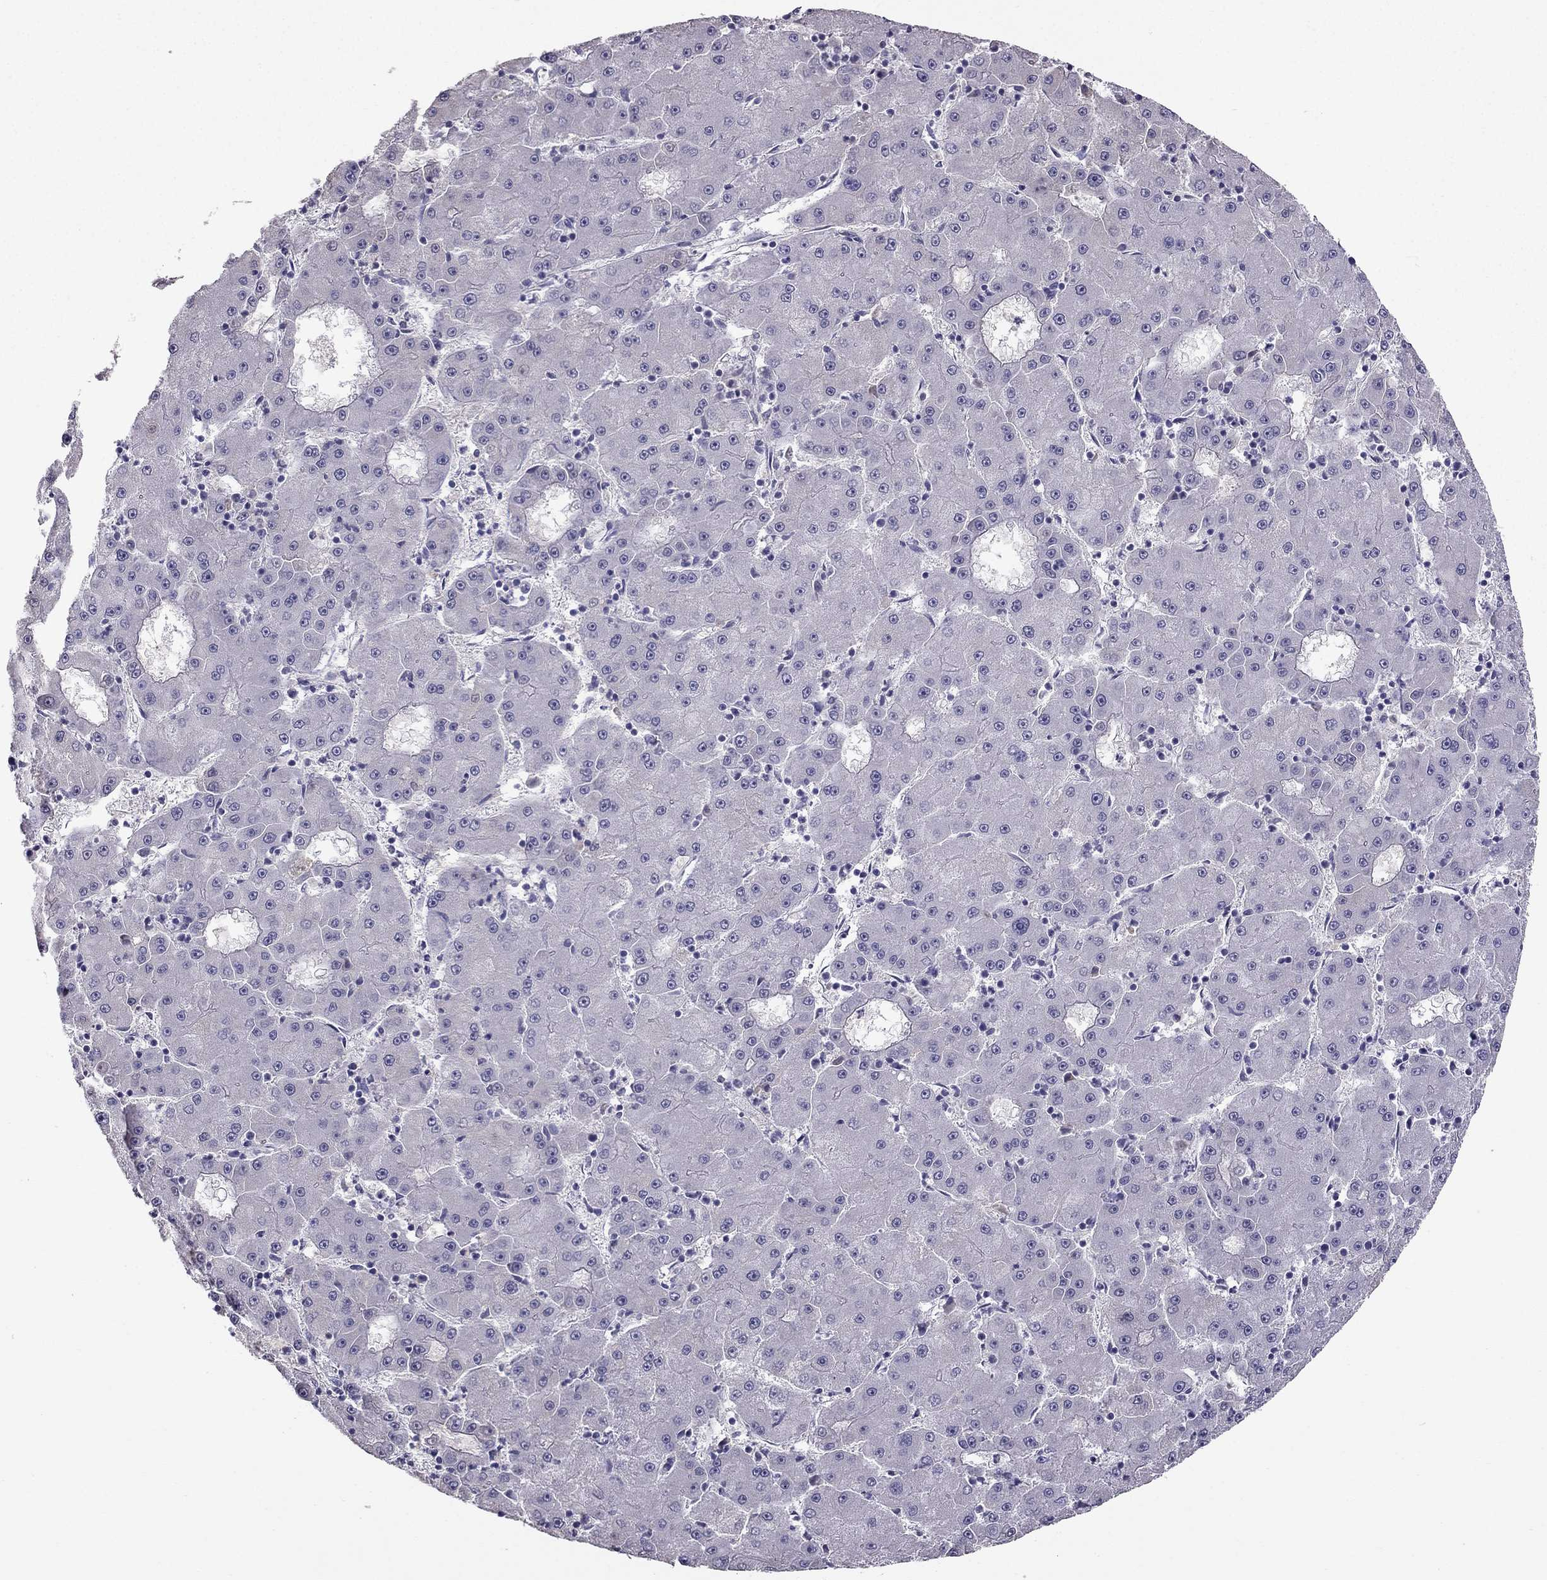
{"staining": {"intensity": "negative", "quantity": "none", "location": "none"}, "tissue": "liver cancer", "cell_type": "Tumor cells", "image_type": "cancer", "snomed": [{"axis": "morphology", "description": "Carcinoma, Hepatocellular, NOS"}, {"axis": "topography", "description": "Liver"}], "caption": "The image demonstrates no significant positivity in tumor cells of liver cancer (hepatocellular carcinoma).", "gene": "SCG5", "patient": {"sex": "male", "age": 73}}